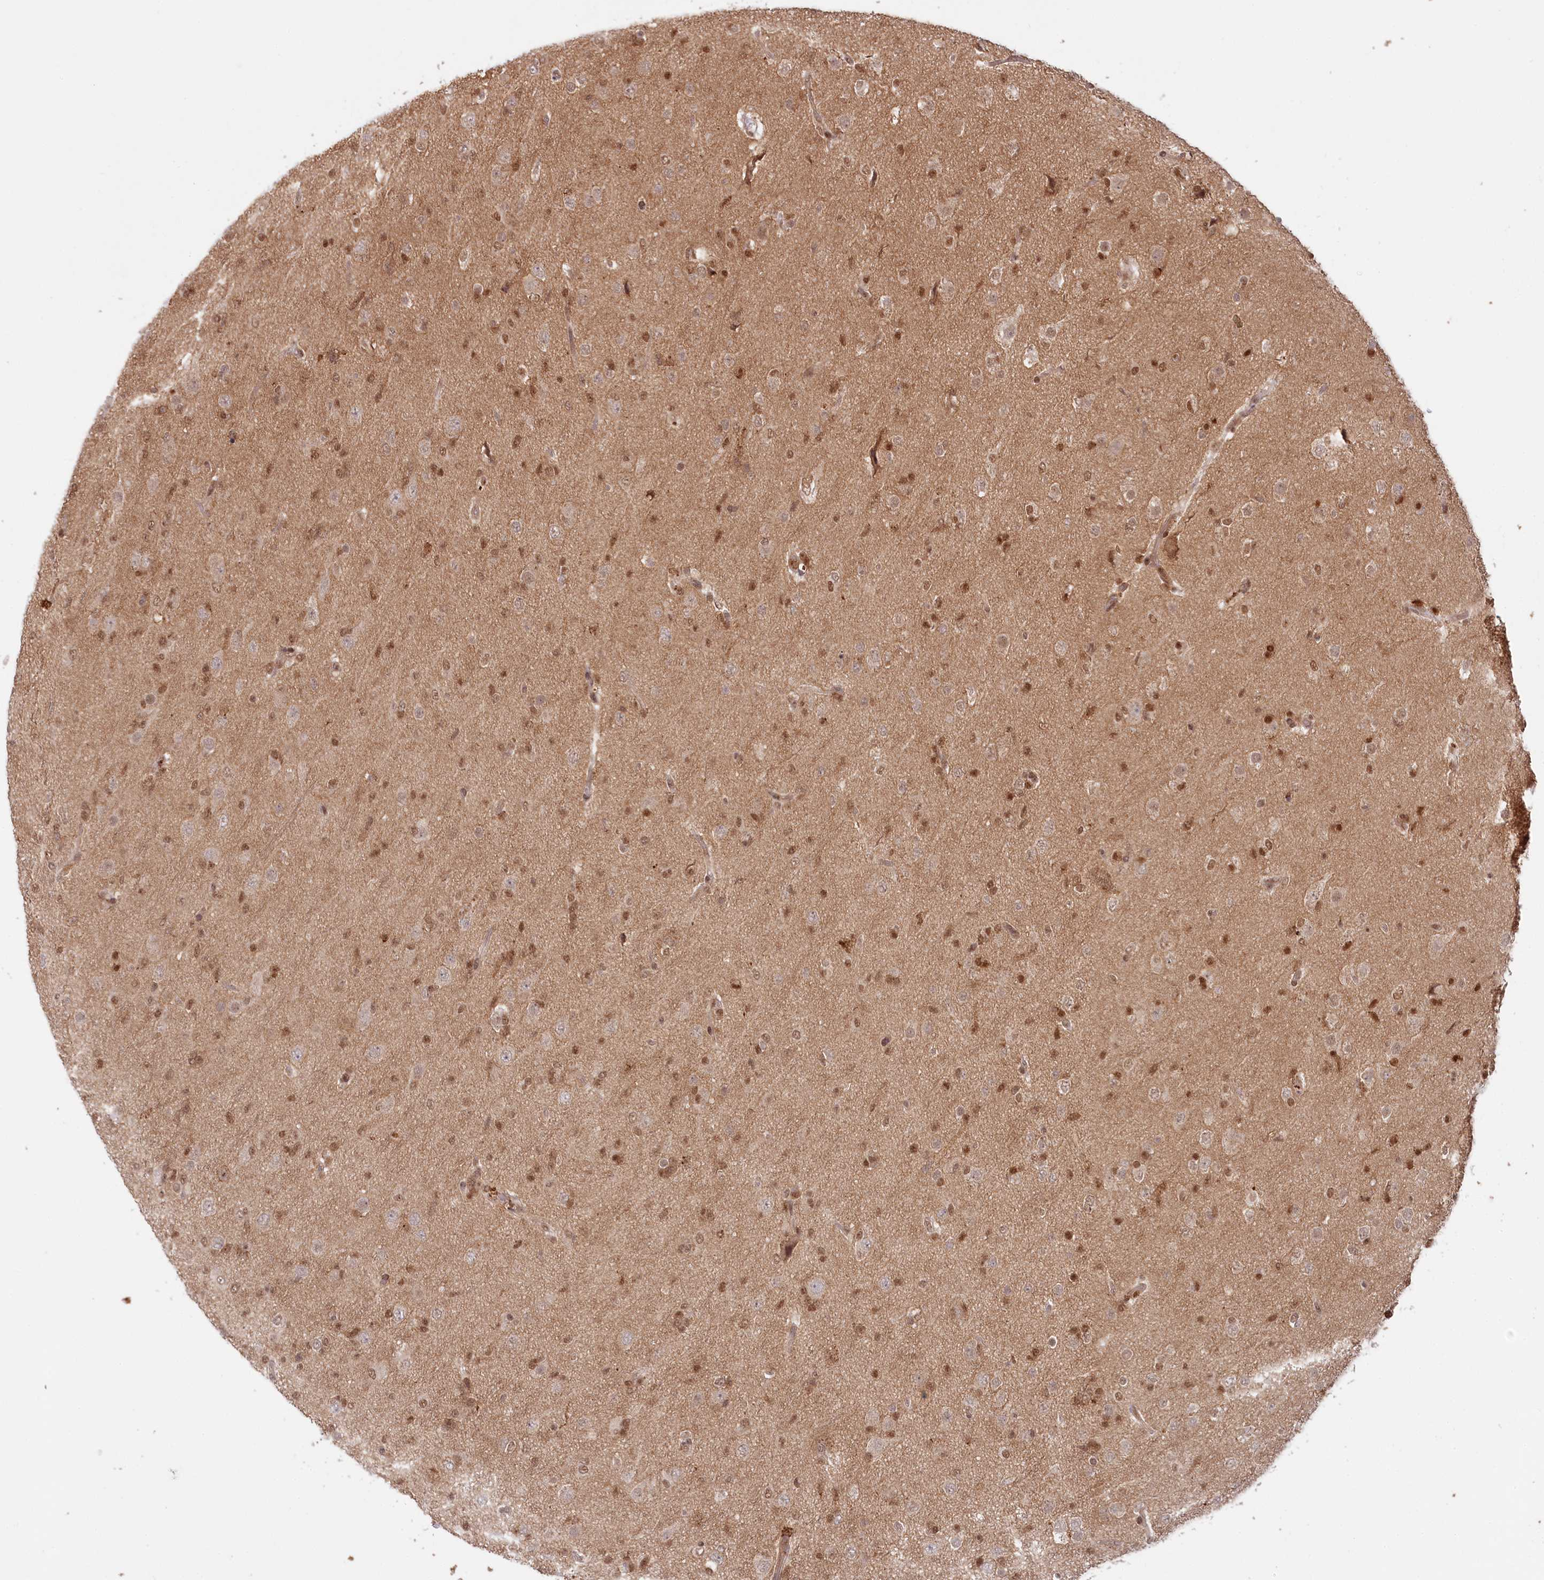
{"staining": {"intensity": "moderate", "quantity": "25%-75%", "location": "nuclear"}, "tissue": "glioma", "cell_type": "Tumor cells", "image_type": "cancer", "snomed": [{"axis": "morphology", "description": "Glioma, malignant, Low grade"}, {"axis": "topography", "description": "Brain"}], "caption": "IHC (DAB (3,3'-diaminobenzidine)) staining of human glioma displays moderate nuclear protein staining in approximately 25%-75% of tumor cells. (brown staining indicates protein expression, while blue staining denotes nuclei).", "gene": "CCDC65", "patient": {"sex": "male", "age": 65}}